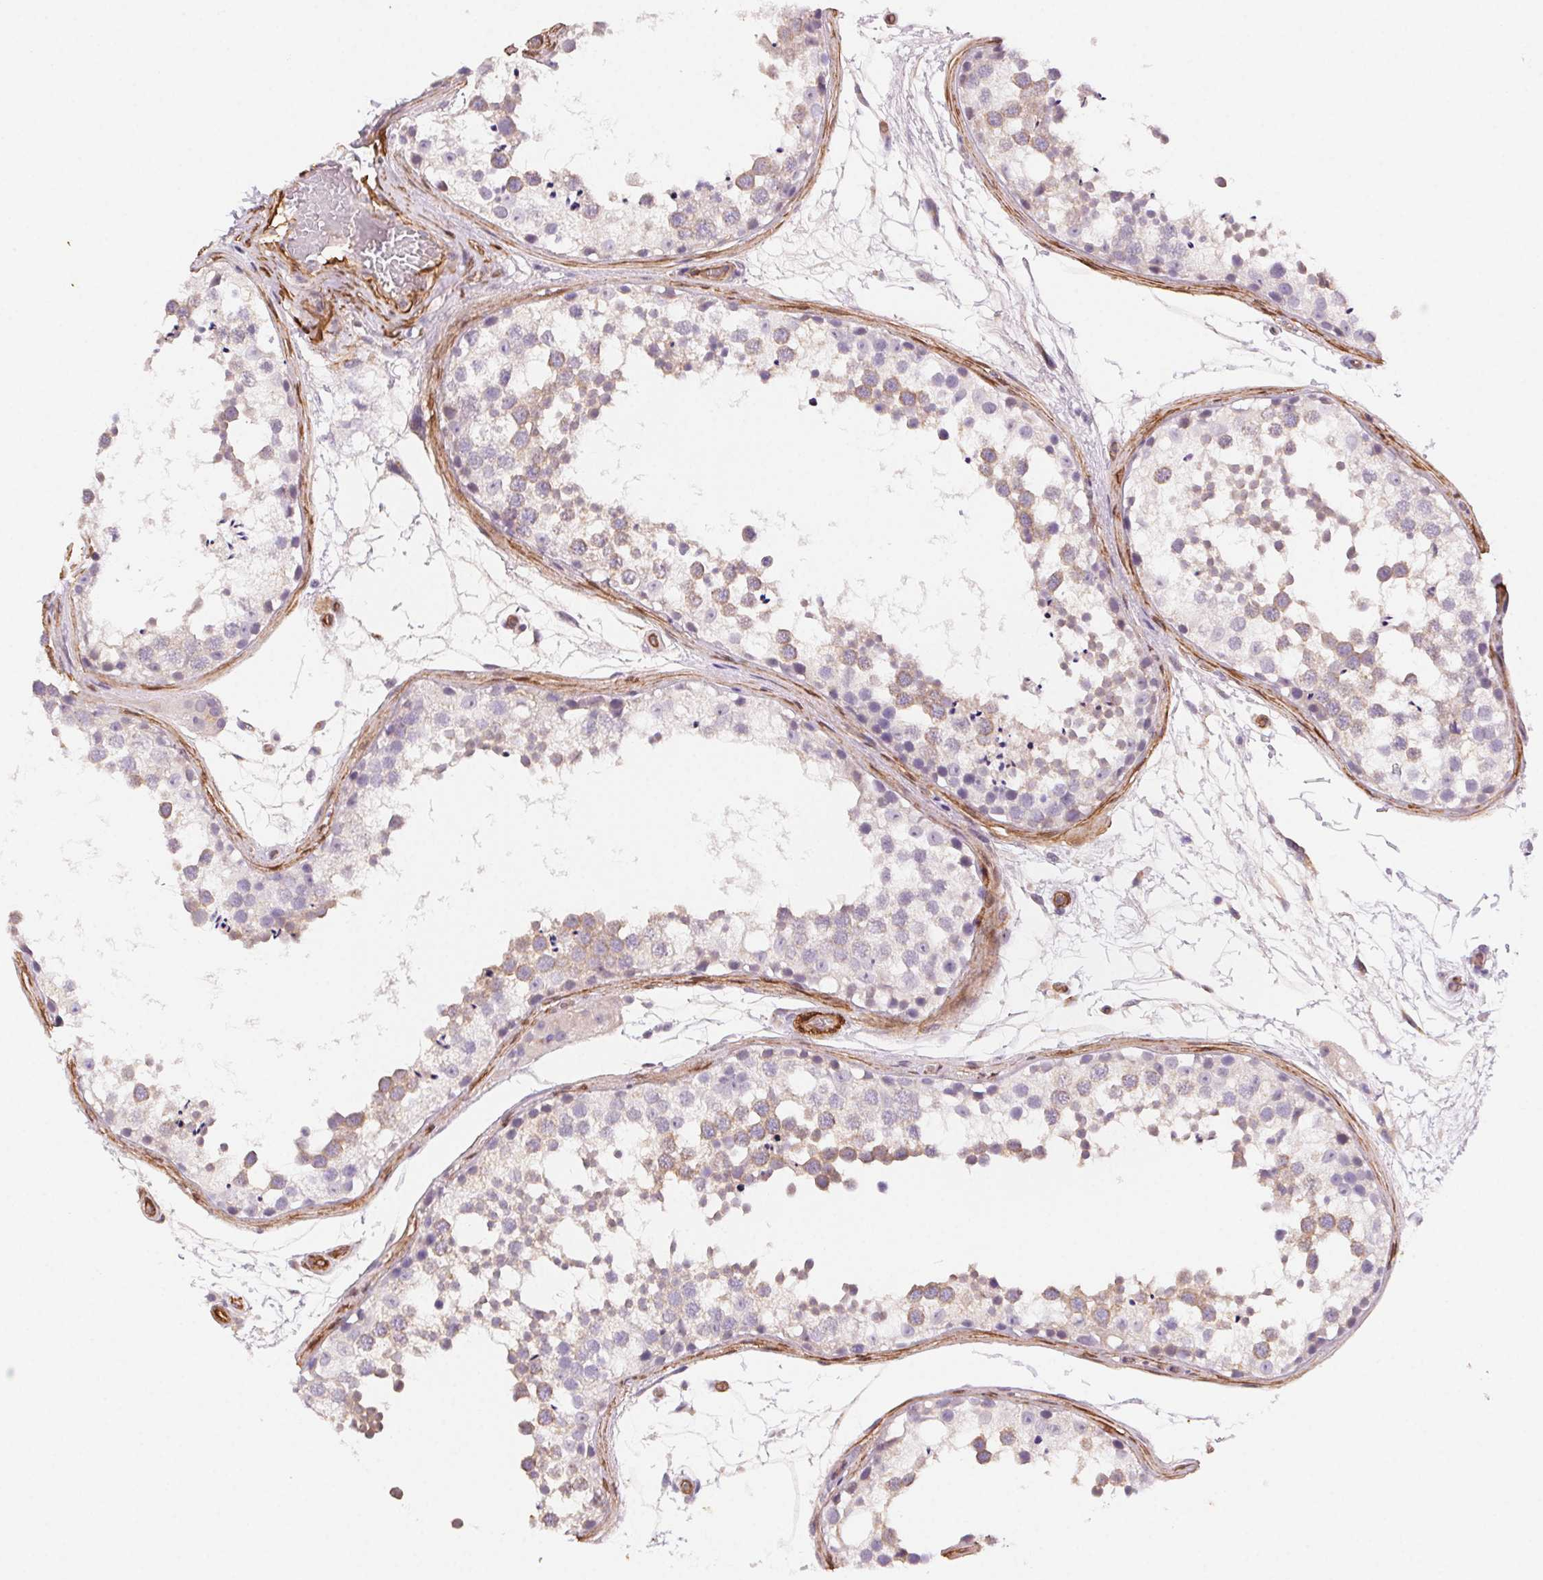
{"staining": {"intensity": "weak", "quantity": "25%-75%", "location": "cytoplasmic/membranous"}, "tissue": "testis", "cell_type": "Cells in seminiferous ducts", "image_type": "normal", "snomed": [{"axis": "morphology", "description": "Normal tissue, NOS"}, {"axis": "morphology", "description": "Seminoma, NOS"}, {"axis": "topography", "description": "Testis"}], "caption": "DAB immunohistochemical staining of benign human testis exhibits weak cytoplasmic/membranous protein staining in approximately 25%-75% of cells in seminiferous ducts.", "gene": "GPX8", "patient": {"sex": "male", "age": 65}}